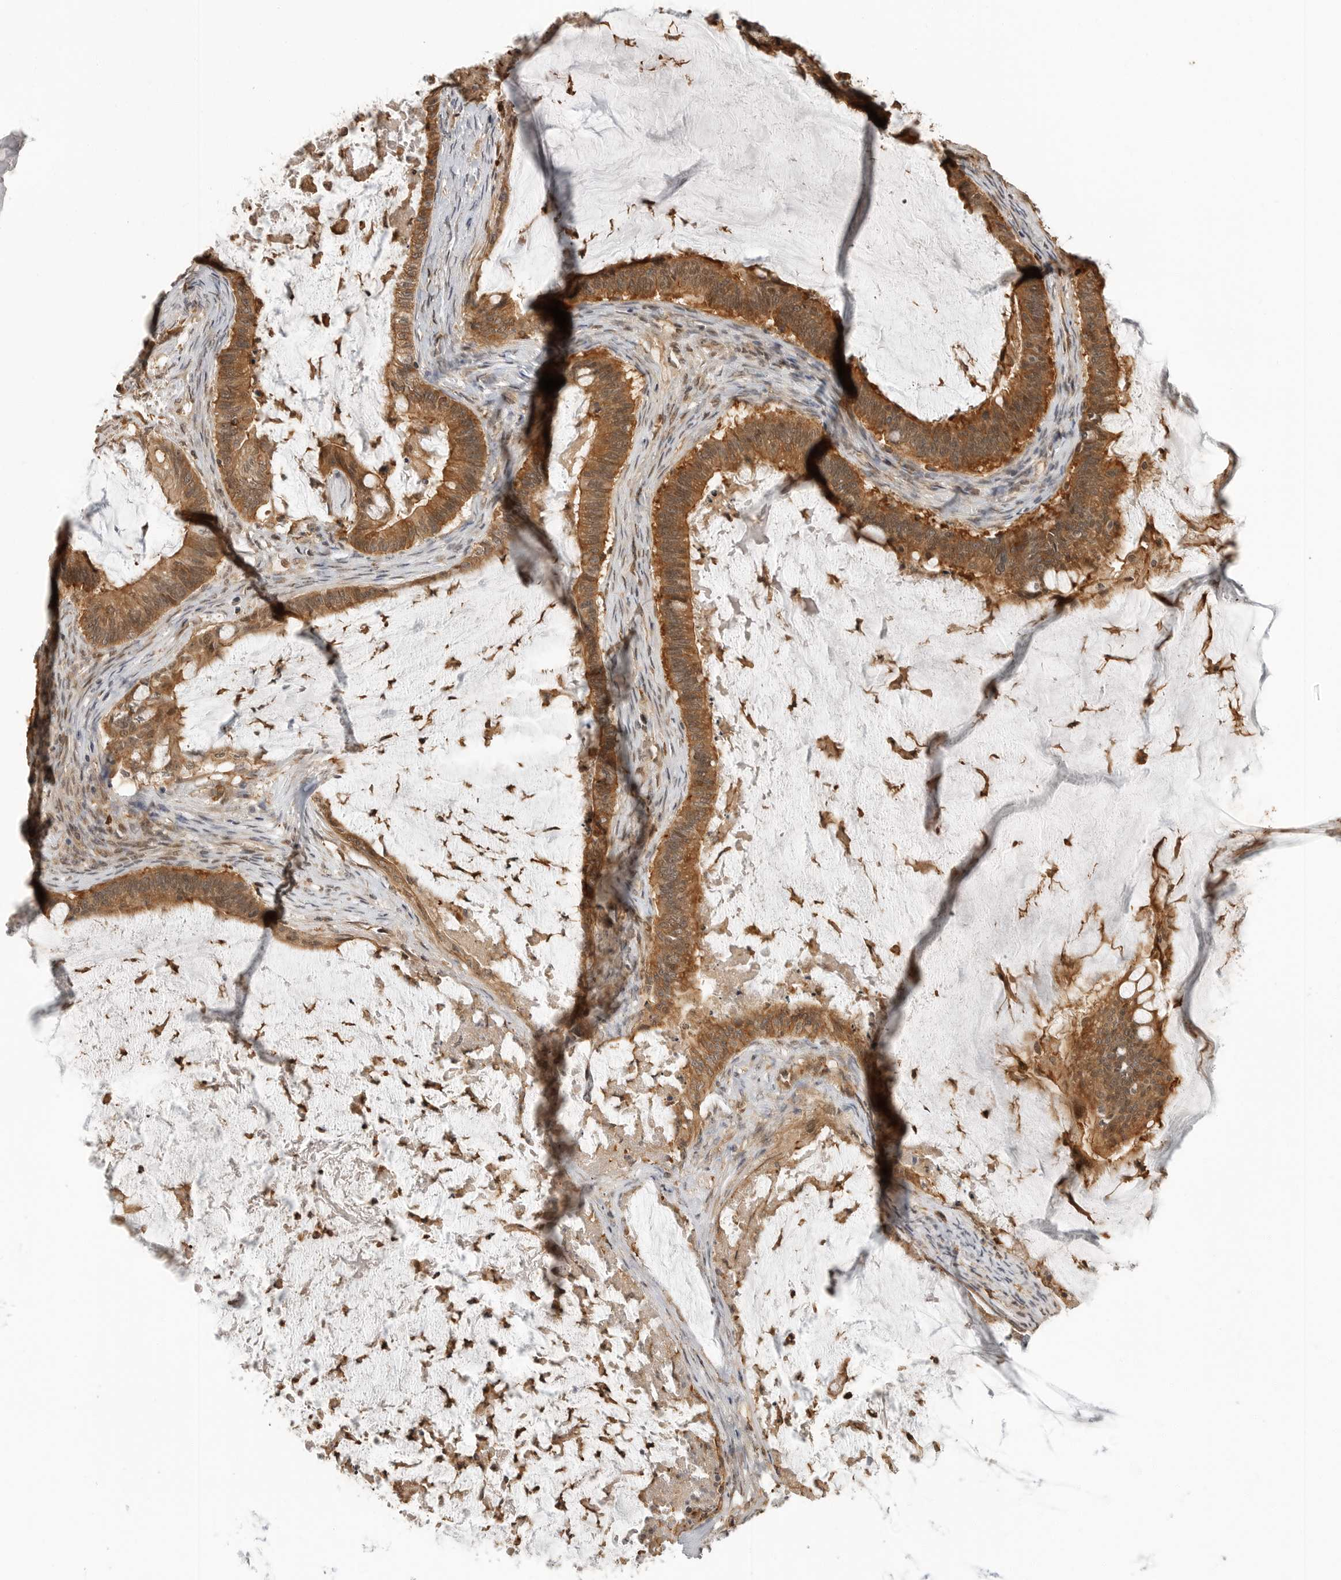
{"staining": {"intensity": "strong", "quantity": ">75%", "location": "cytoplasmic/membranous,nuclear"}, "tissue": "ovarian cancer", "cell_type": "Tumor cells", "image_type": "cancer", "snomed": [{"axis": "morphology", "description": "Cystadenocarcinoma, mucinous, NOS"}, {"axis": "topography", "description": "Ovary"}], "caption": "Brown immunohistochemical staining in ovarian mucinous cystadenocarcinoma shows strong cytoplasmic/membranous and nuclear staining in about >75% of tumor cells. Using DAB (brown) and hematoxylin (blue) stains, captured at high magnification using brightfield microscopy.", "gene": "ERN1", "patient": {"sex": "female", "age": 61}}